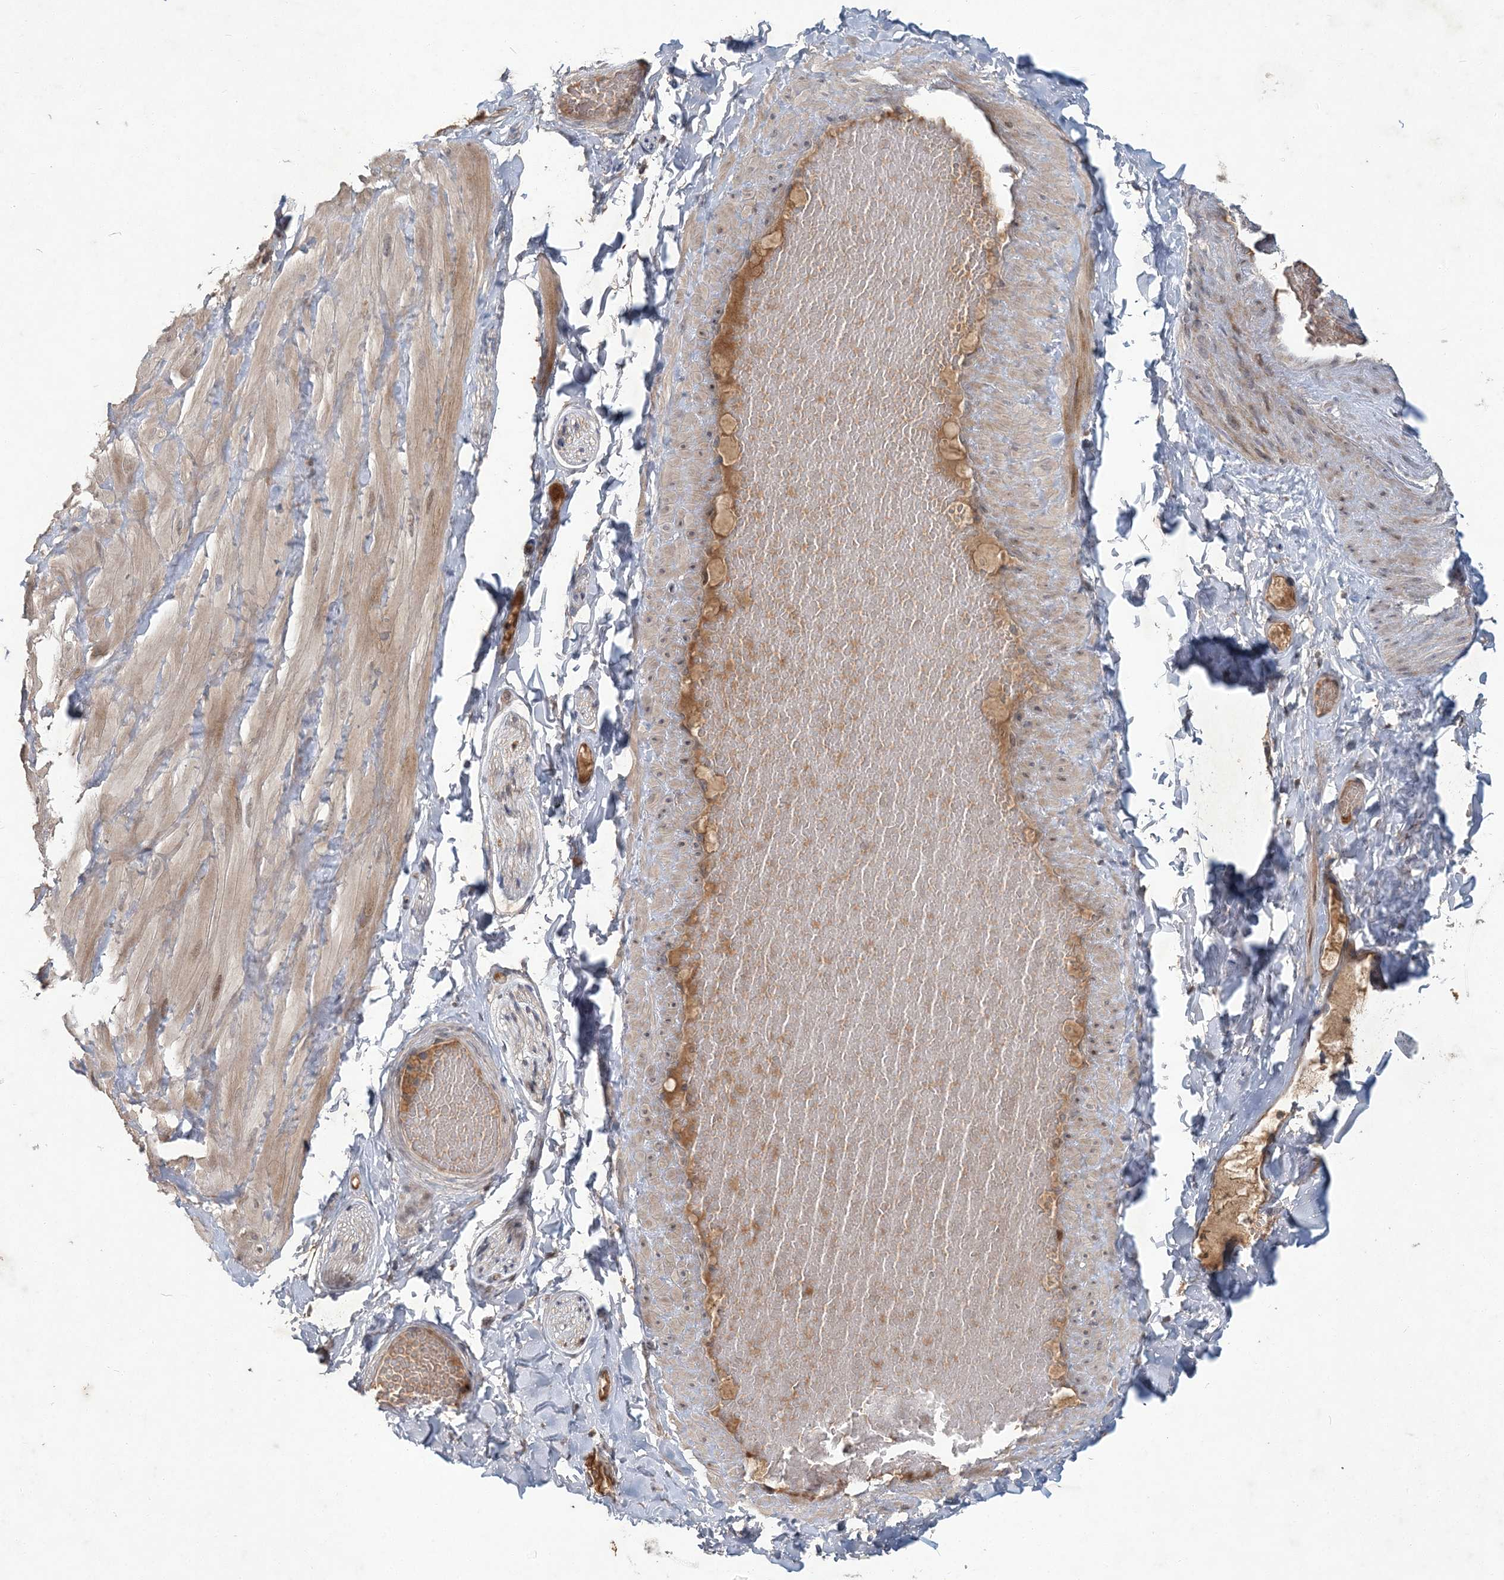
{"staining": {"intensity": "negative", "quantity": "none", "location": "none"}, "tissue": "adipose tissue", "cell_type": "Adipocytes", "image_type": "normal", "snomed": [{"axis": "morphology", "description": "Normal tissue, NOS"}, {"axis": "topography", "description": "Adipose tissue"}, {"axis": "topography", "description": "Vascular tissue"}, {"axis": "topography", "description": "Peripheral nerve tissue"}], "caption": "This is an immunohistochemistry (IHC) photomicrograph of unremarkable human adipose tissue. There is no expression in adipocytes.", "gene": "RNF25", "patient": {"sex": "male", "age": 25}}